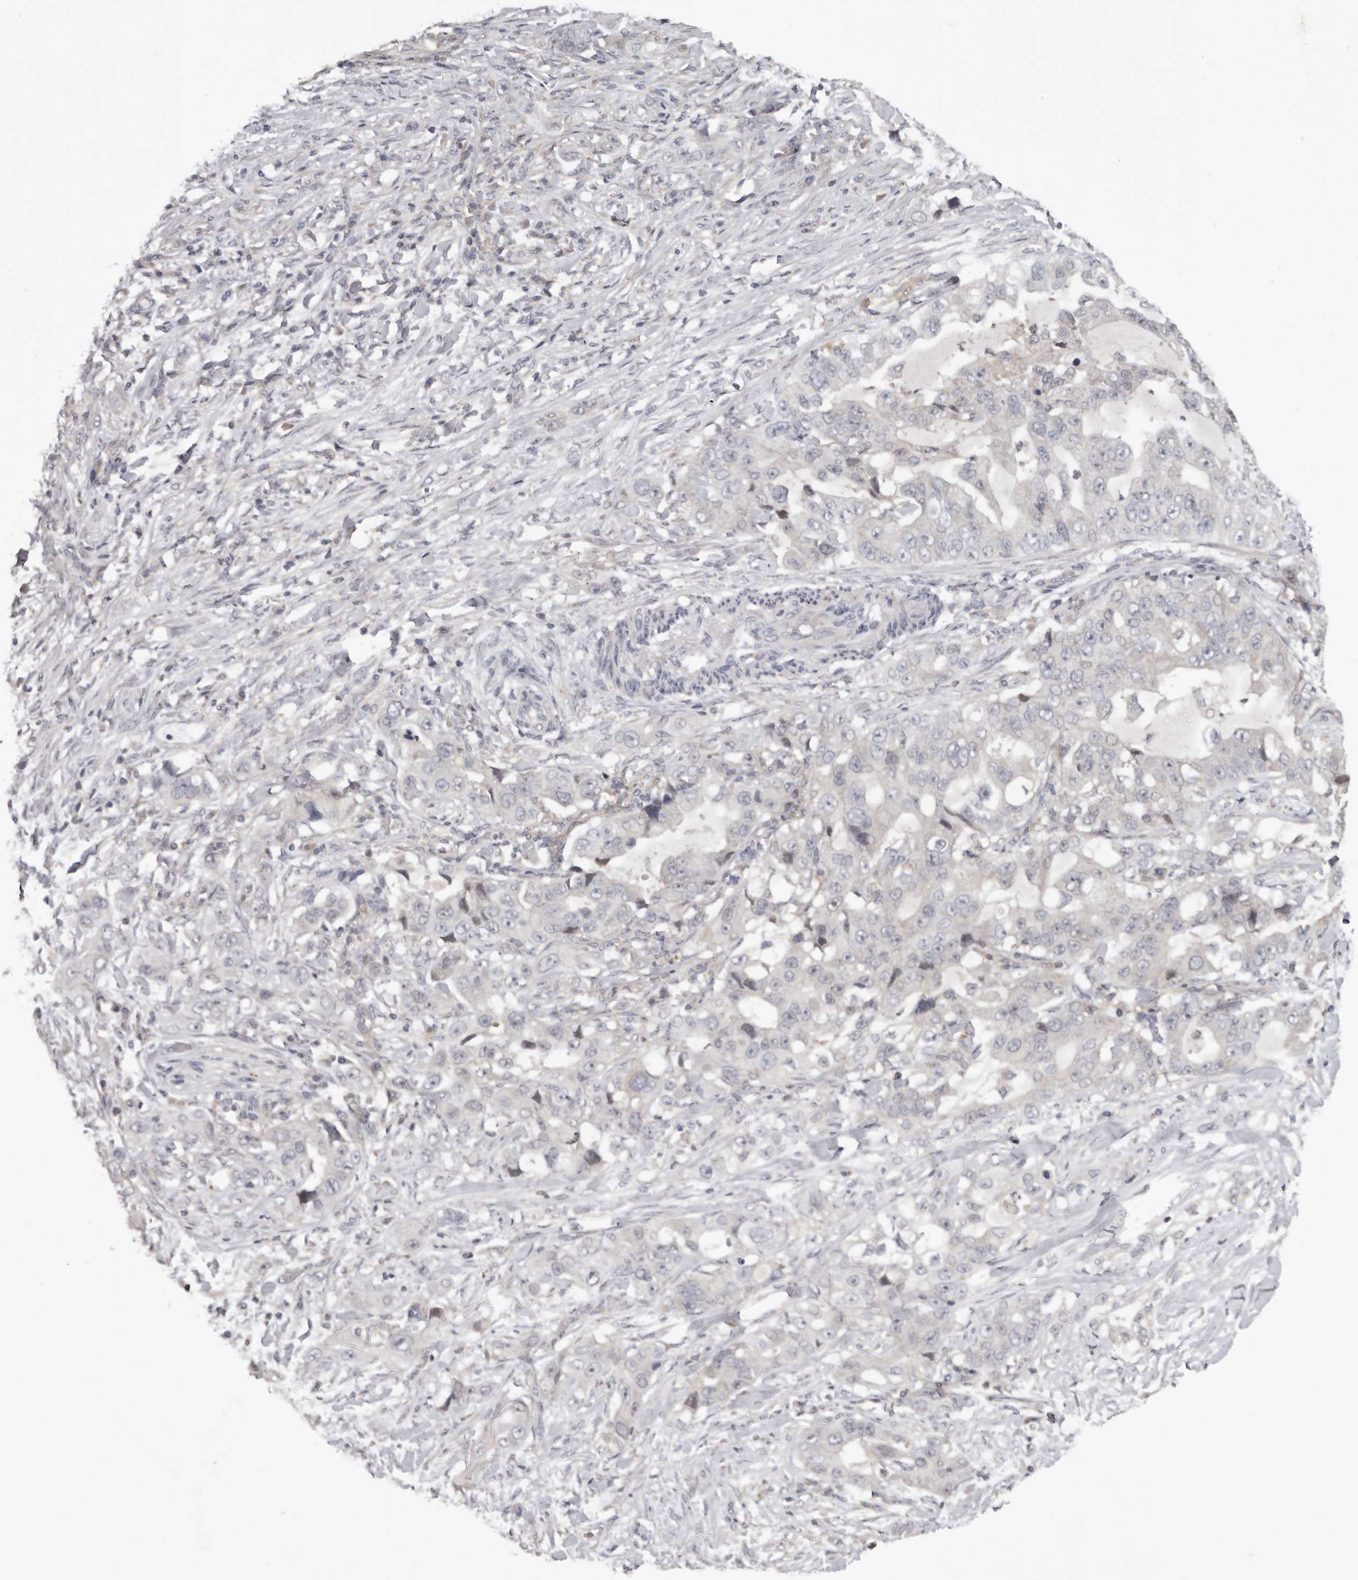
{"staining": {"intensity": "negative", "quantity": "none", "location": "none"}, "tissue": "lung cancer", "cell_type": "Tumor cells", "image_type": "cancer", "snomed": [{"axis": "morphology", "description": "Adenocarcinoma, NOS"}, {"axis": "topography", "description": "Lung"}], "caption": "Lung cancer was stained to show a protein in brown. There is no significant staining in tumor cells.", "gene": "ANKRD44", "patient": {"sex": "female", "age": 51}}